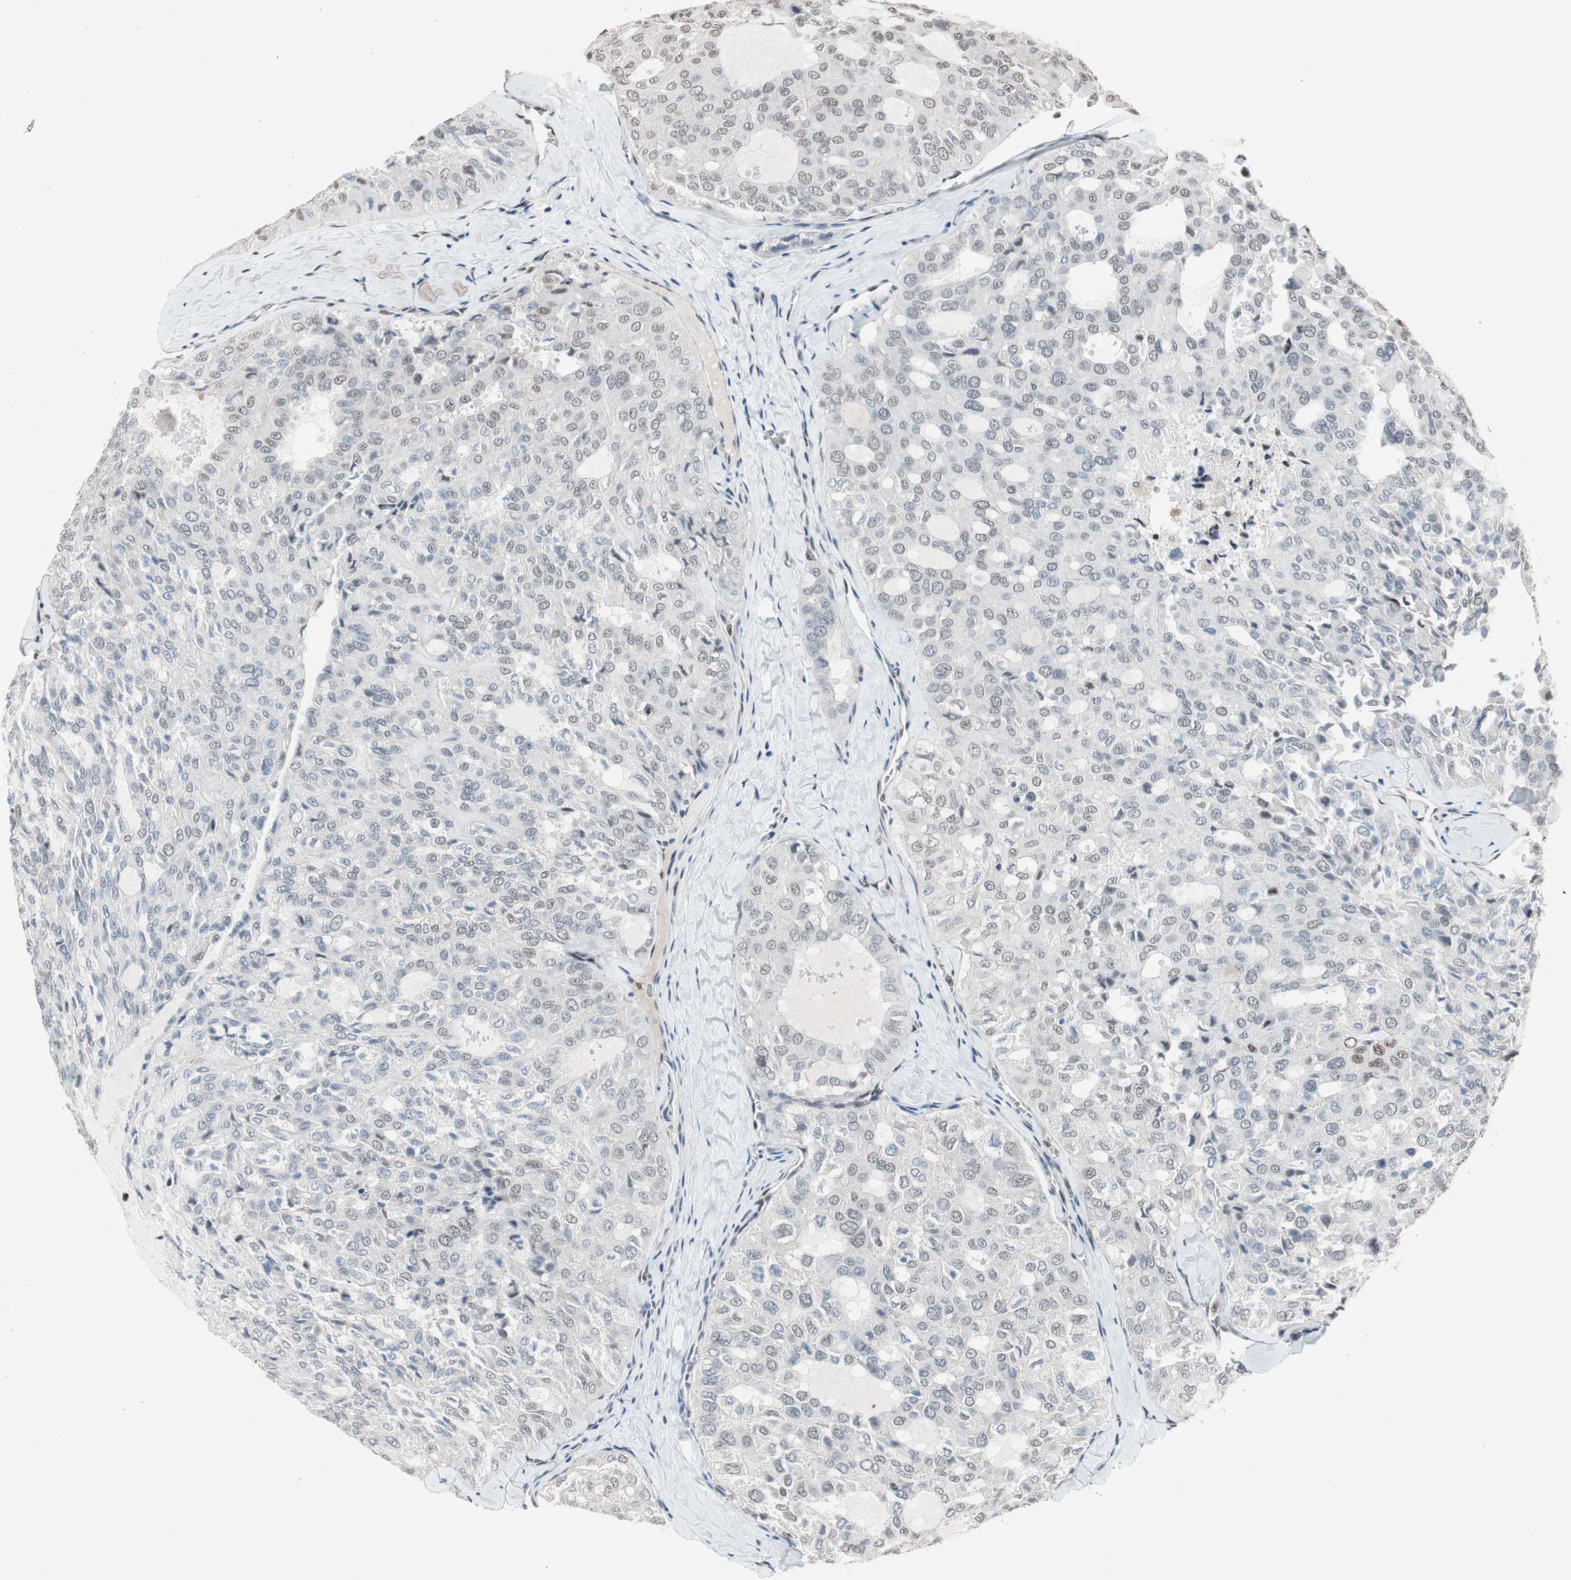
{"staining": {"intensity": "negative", "quantity": "none", "location": "none"}, "tissue": "thyroid cancer", "cell_type": "Tumor cells", "image_type": "cancer", "snomed": [{"axis": "morphology", "description": "Follicular adenoma carcinoma, NOS"}, {"axis": "topography", "description": "Thyroid gland"}], "caption": "A high-resolution photomicrograph shows immunohistochemistry (IHC) staining of thyroid cancer (follicular adenoma carcinoma), which exhibits no significant staining in tumor cells.", "gene": "PML", "patient": {"sex": "male", "age": 75}}